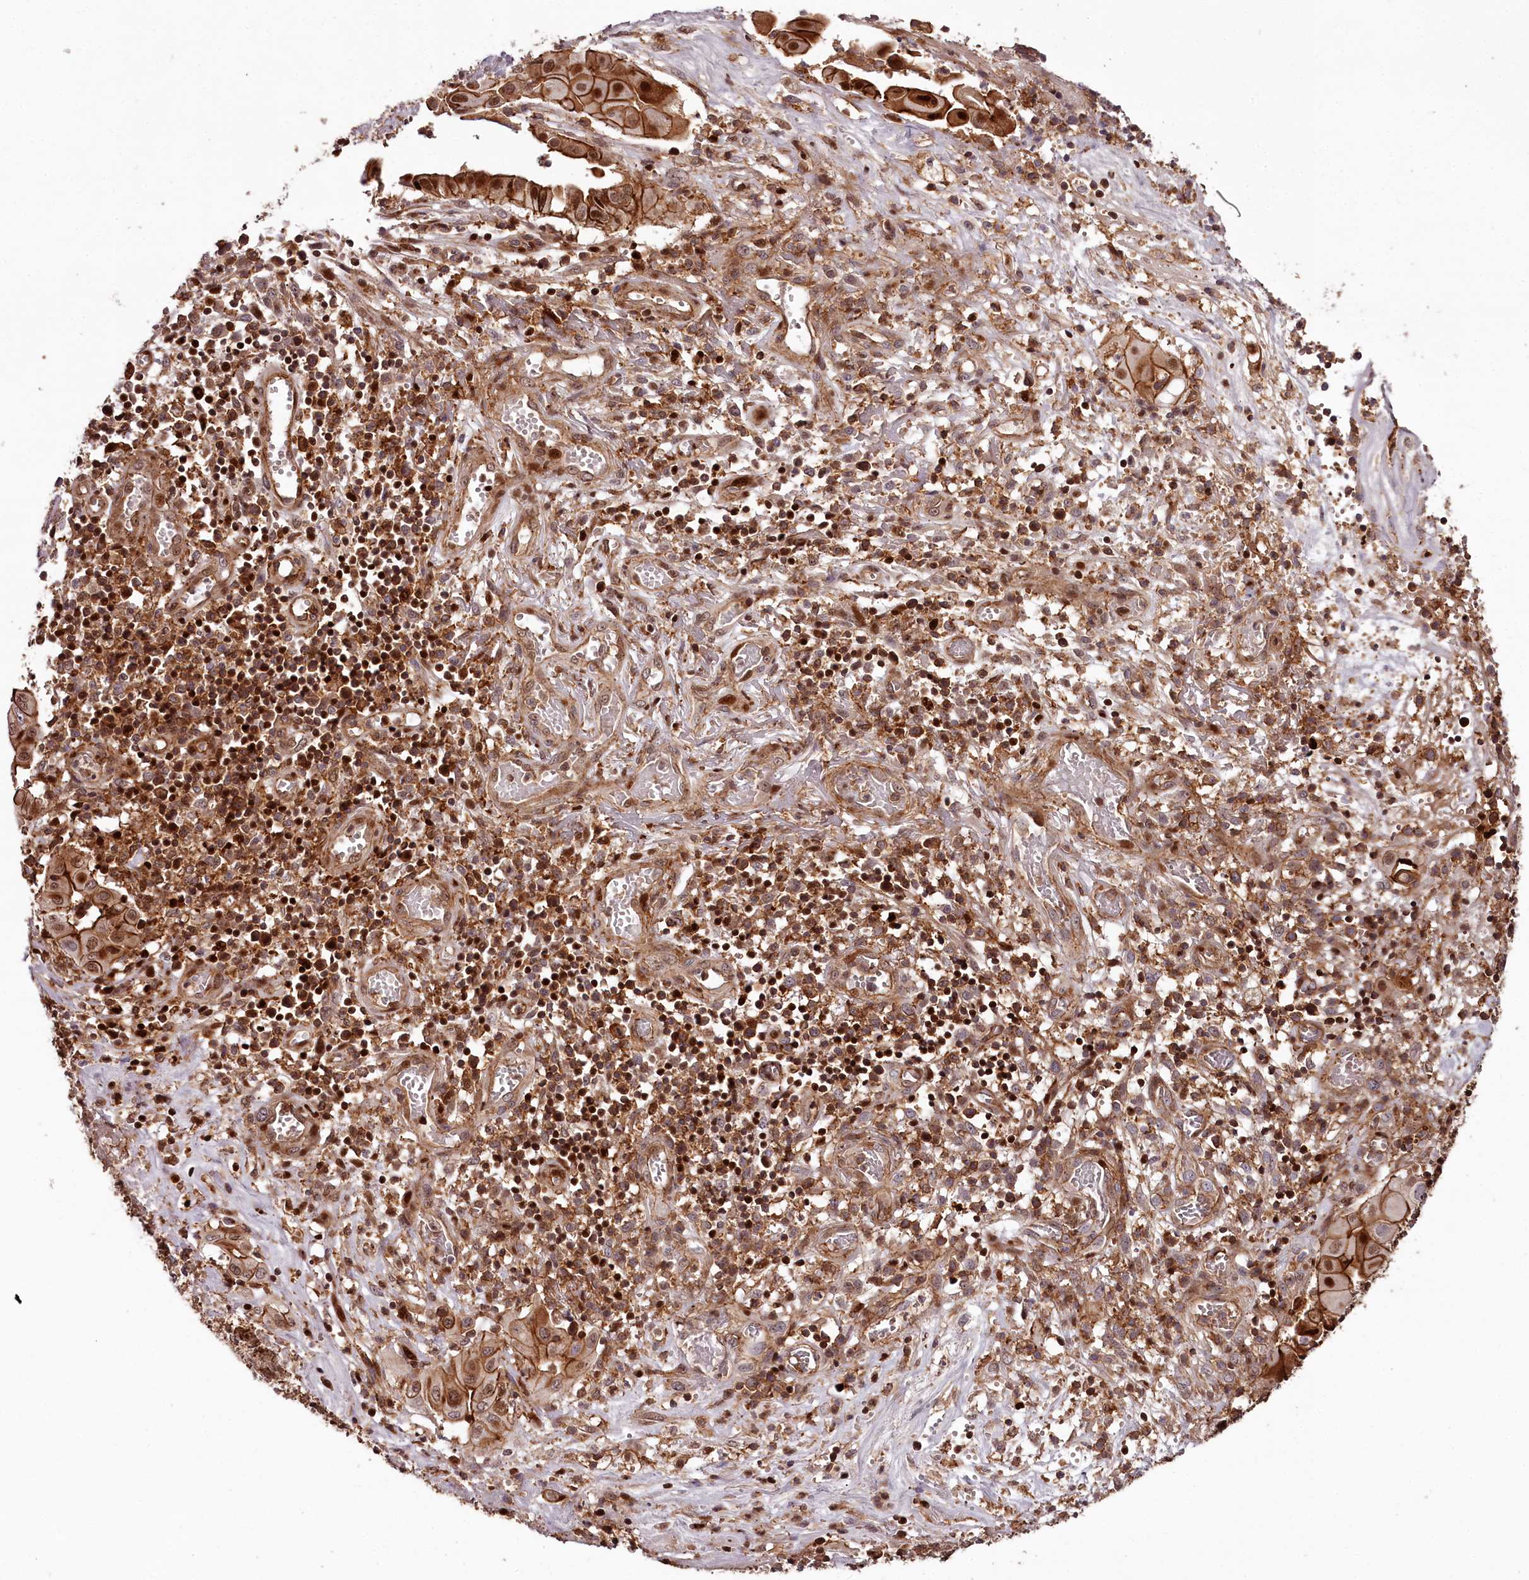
{"staining": {"intensity": "strong", "quantity": ">75%", "location": "cytoplasmic/membranous,nuclear"}, "tissue": "endometrial cancer", "cell_type": "Tumor cells", "image_type": "cancer", "snomed": [{"axis": "morphology", "description": "Adenocarcinoma, NOS"}, {"axis": "topography", "description": "Uterus"}, {"axis": "topography", "description": "Endometrium"}], "caption": "This photomicrograph displays immunohistochemistry (IHC) staining of human adenocarcinoma (endometrial), with high strong cytoplasmic/membranous and nuclear staining in about >75% of tumor cells.", "gene": "KIF14", "patient": {"sex": "female", "age": 70}}